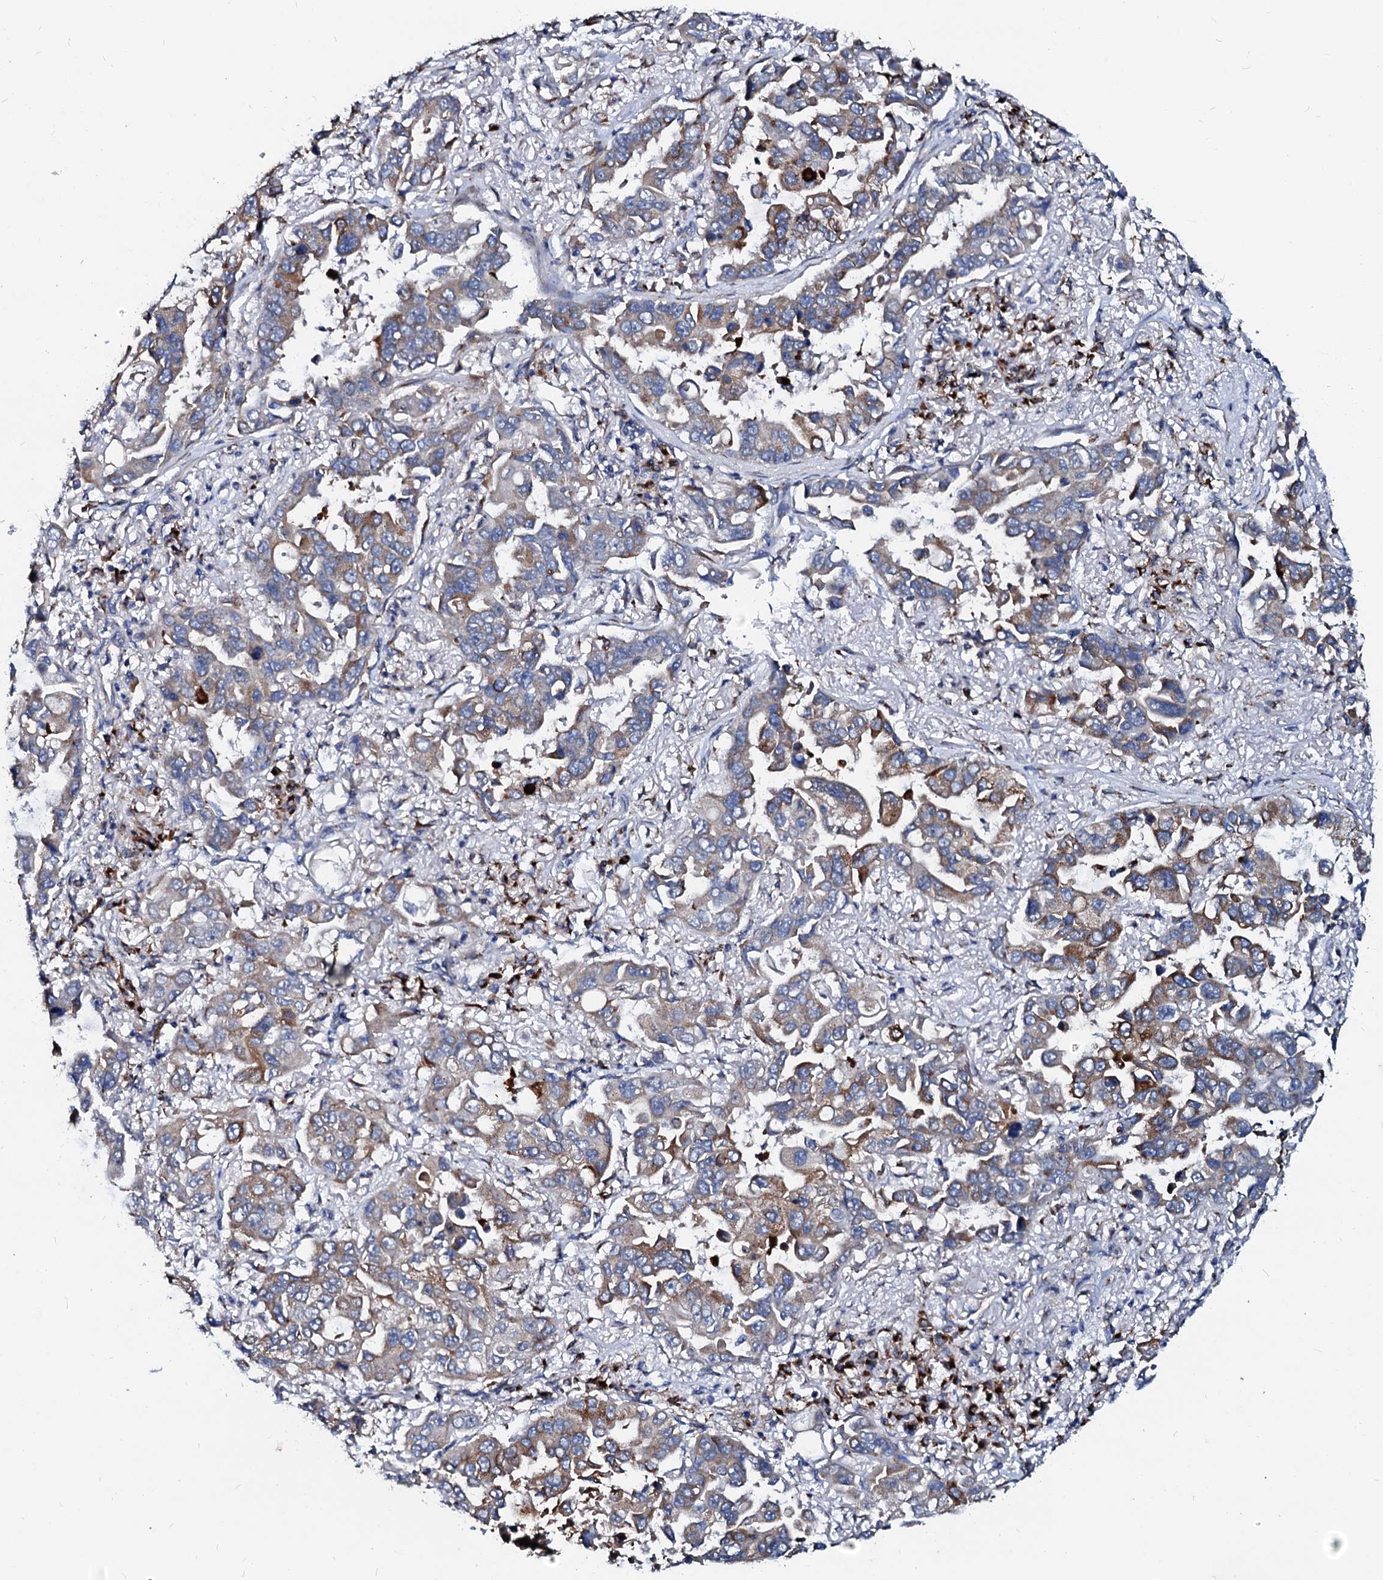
{"staining": {"intensity": "weak", "quantity": "25%-75%", "location": "cytoplasmic/membranous"}, "tissue": "lung cancer", "cell_type": "Tumor cells", "image_type": "cancer", "snomed": [{"axis": "morphology", "description": "Adenocarcinoma, NOS"}, {"axis": "topography", "description": "Lung"}], "caption": "Lung cancer was stained to show a protein in brown. There is low levels of weak cytoplasmic/membranous positivity in approximately 25%-75% of tumor cells.", "gene": "LMAN1", "patient": {"sex": "male", "age": 64}}